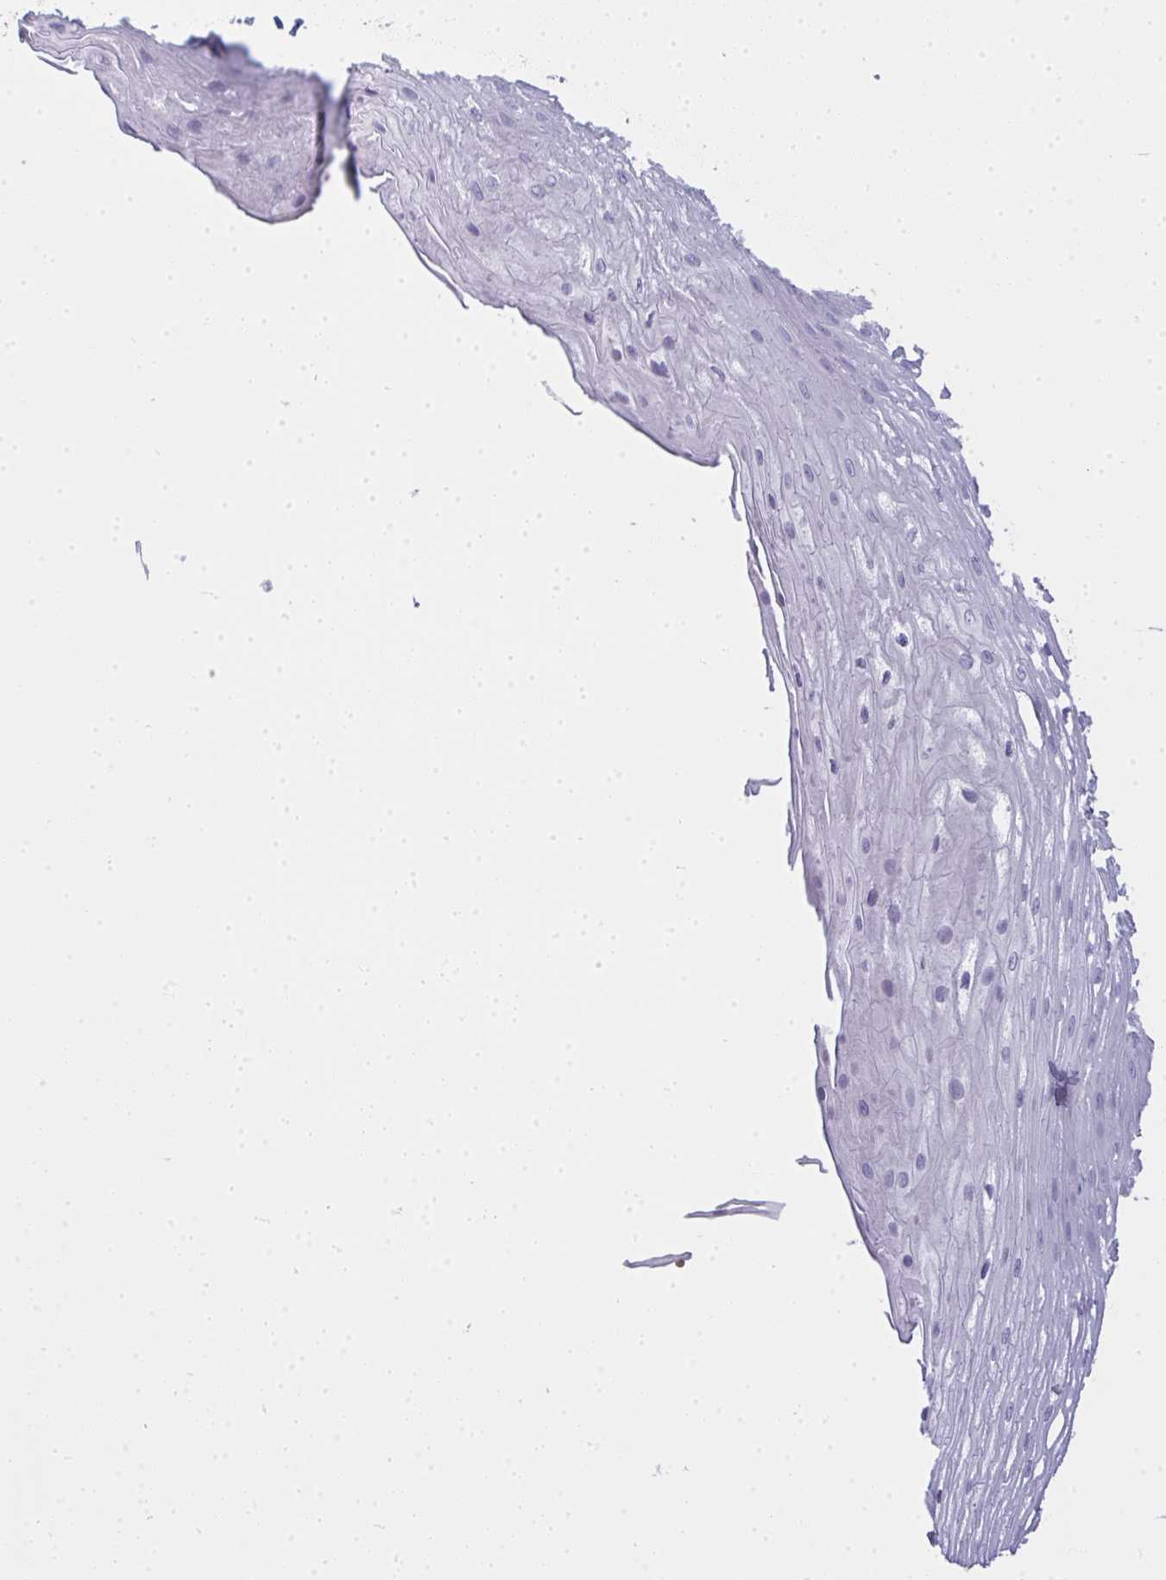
{"staining": {"intensity": "negative", "quantity": "none", "location": "none"}, "tissue": "esophagus", "cell_type": "Squamous epithelial cells", "image_type": "normal", "snomed": [{"axis": "morphology", "description": "Normal tissue, NOS"}, {"axis": "topography", "description": "Esophagus"}], "caption": "High power microscopy histopathology image of an immunohistochemistry (IHC) image of unremarkable esophagus, revealing no significant staining in squamous epithelial cells. The staining was performed using DAB to visualize the protein expression in brown, while the nuclei were stained in blue with hematoxylin (Magnification: 20x).", "gene": "ZNF182", "patient": {"sex": "male", "age": 62}}